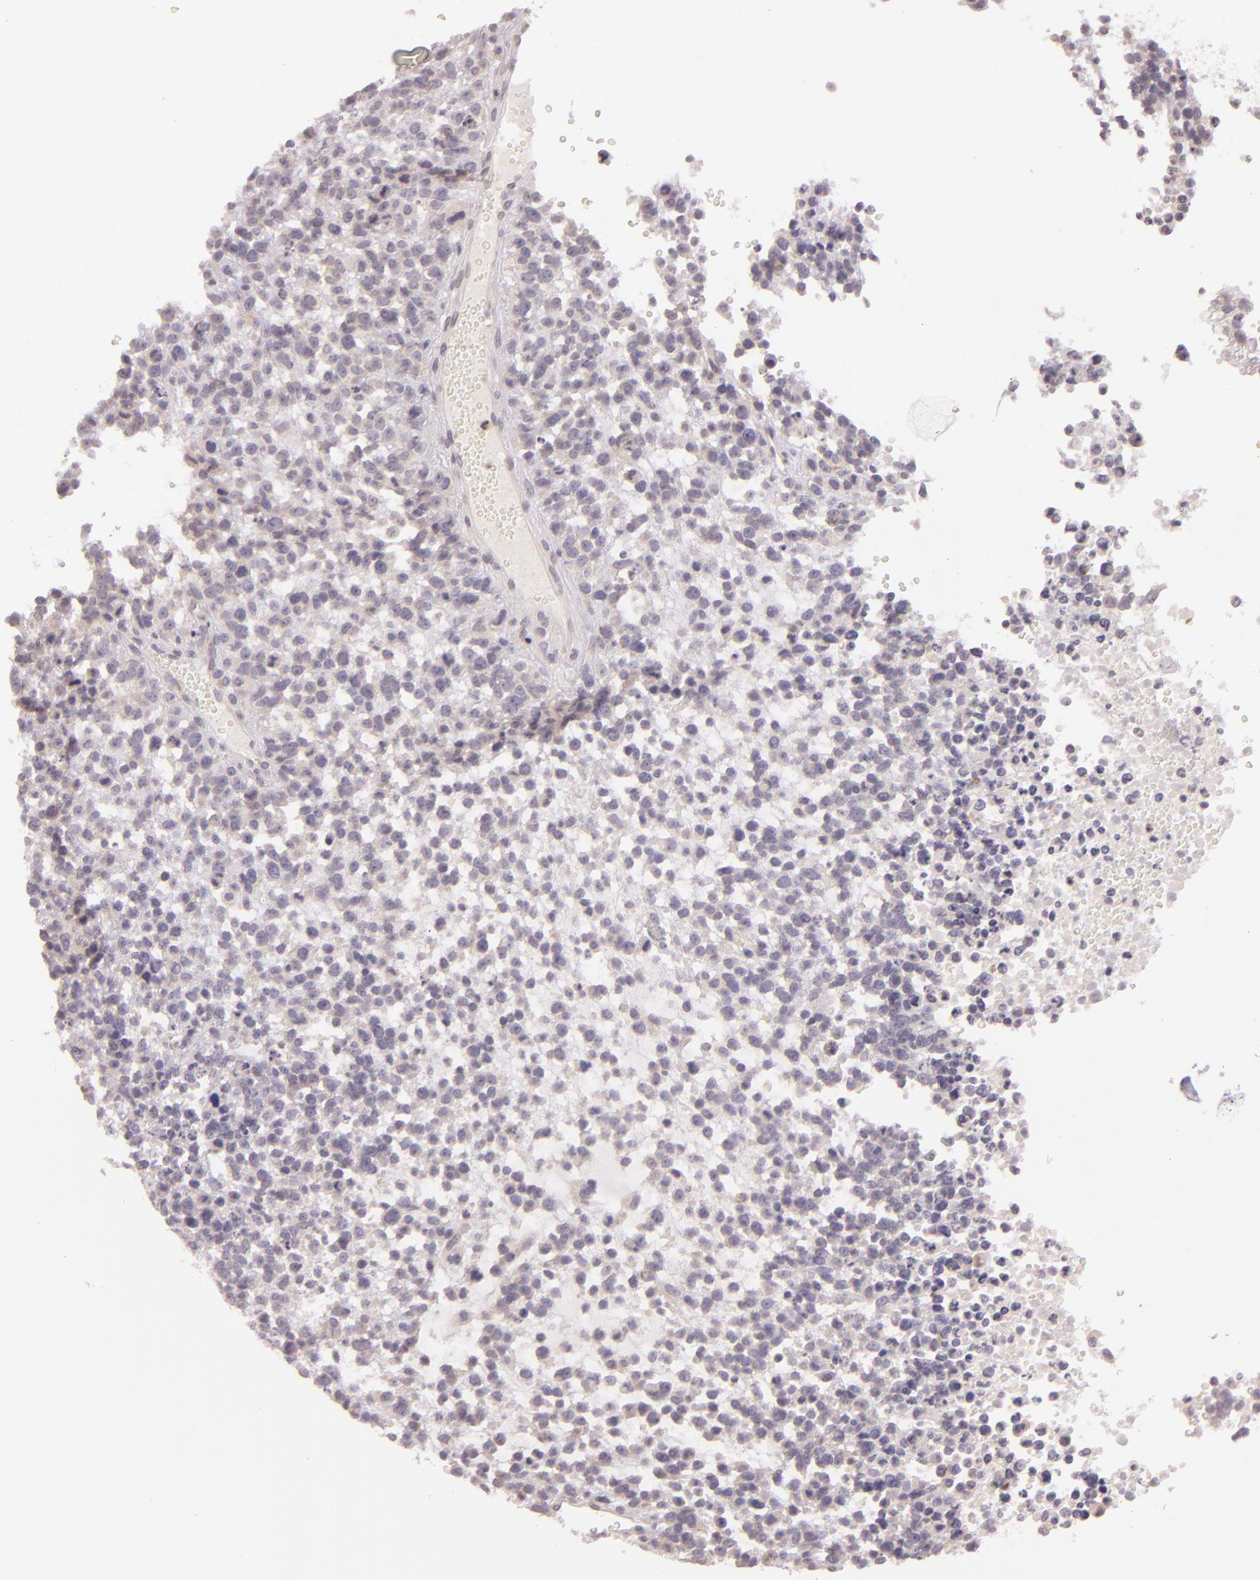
{"staining": {"intensity": "weak", "quantity": ">75%", "location": "cytoplasmic/membranous"}, "tissue": "glioma", "cell_type": "Tumor cells", "image_type": "cancer", "snomed": [{"axis": "morphology", "description": "Glioma, malignant, High grade"}, {"axis": "topography", "description": "Brain"}], "caption": "Weak cytoplasmic/membranous staining is seen in approximately >75% of tumor cells in glioma.", "gene": "LGMN", "patient": {"sex": "male", "age": 66}}